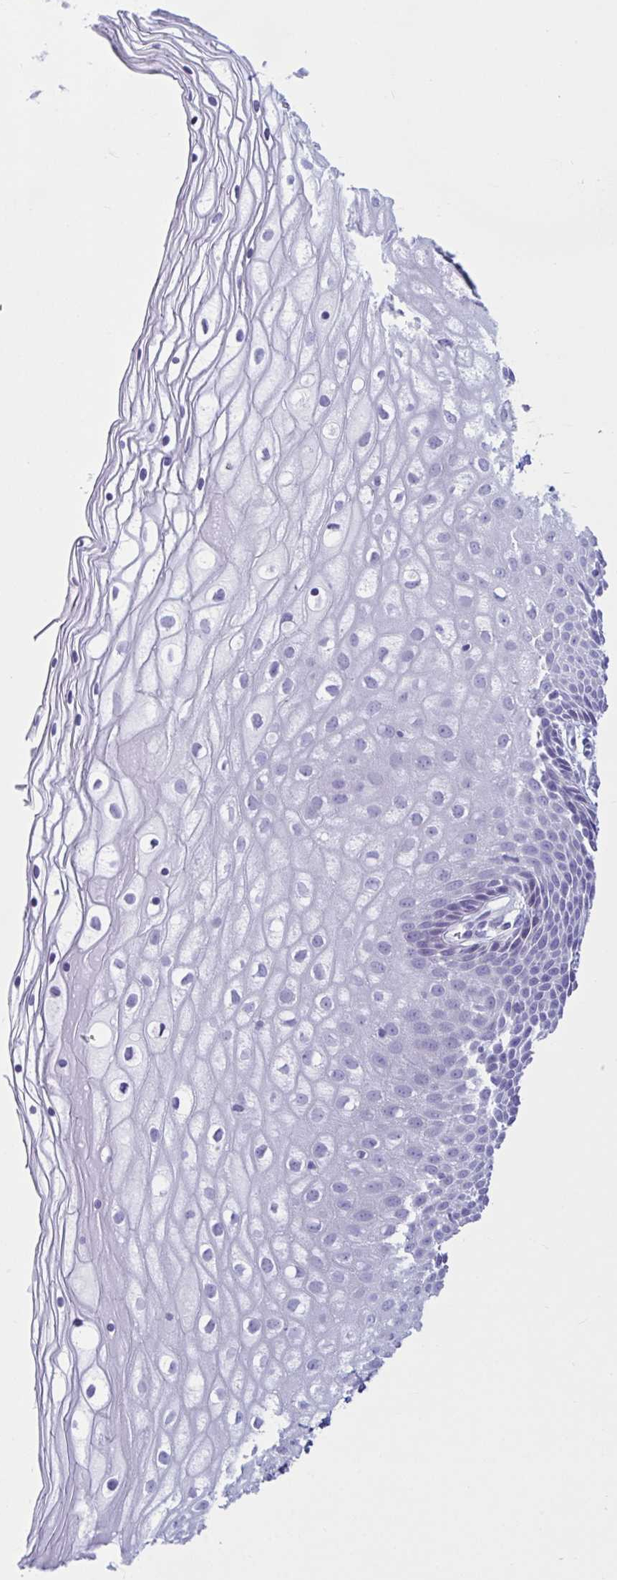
{"staining": {"intensity": "negative", "quantity": "none", "location": "none"}, "tissue": "cervix", "cell_type": "Glandular cells", "image_type": "normal", "snomed": [{"axis": "morphology", "description": "Normal tissue, NOS"}, {"axis": "topography", "description": "Cervix"}], "caption": "High magnification brightfield microscopy of unremarkable cervix stained with DAB (brown) and counterstained with hematoxylin (blue): glandular cells show no significant positivity.", "gene": "BBS1", "patient": {"sex": "female", "age": 36}}